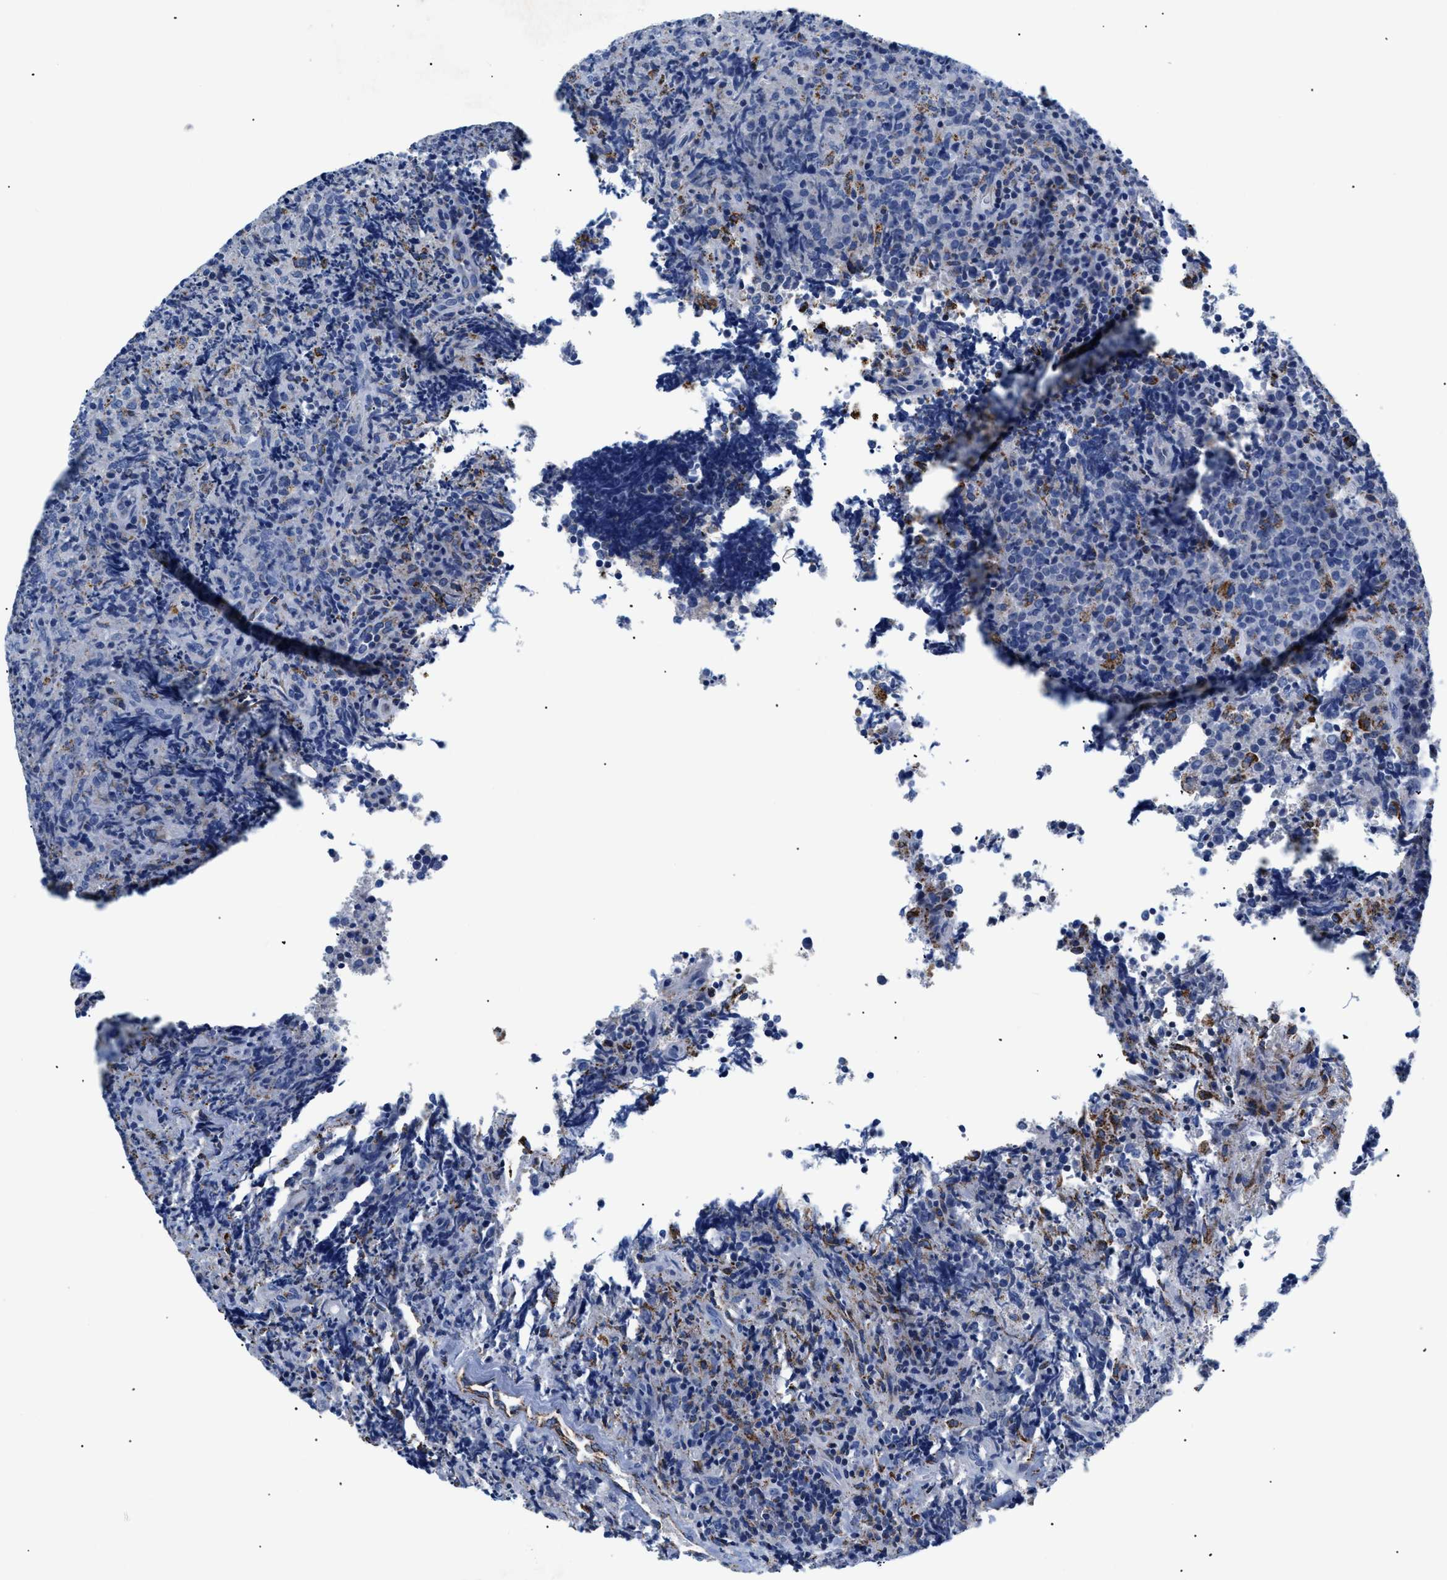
{"staining": {"intensity": "negative", "quantity": "none", "location": "none"}, "tissue": "lymphoma", "cell_type": "Tumor cells", "image_type": "cancer", "snomed": [{"axis": "morphology", "description": "Malignant lymphoma, non-Hodgkin's type, High grade"}, {"axis": "topography", "description": "Tonsil"}], "caption": "Histopathology image shows no protein positivity in tumor cells of malignant lymphoma, non-Hodgkin's type (high-grade) tissue.", "gene": "GPR149", "patient": {"sex": "female", "age": 36}}